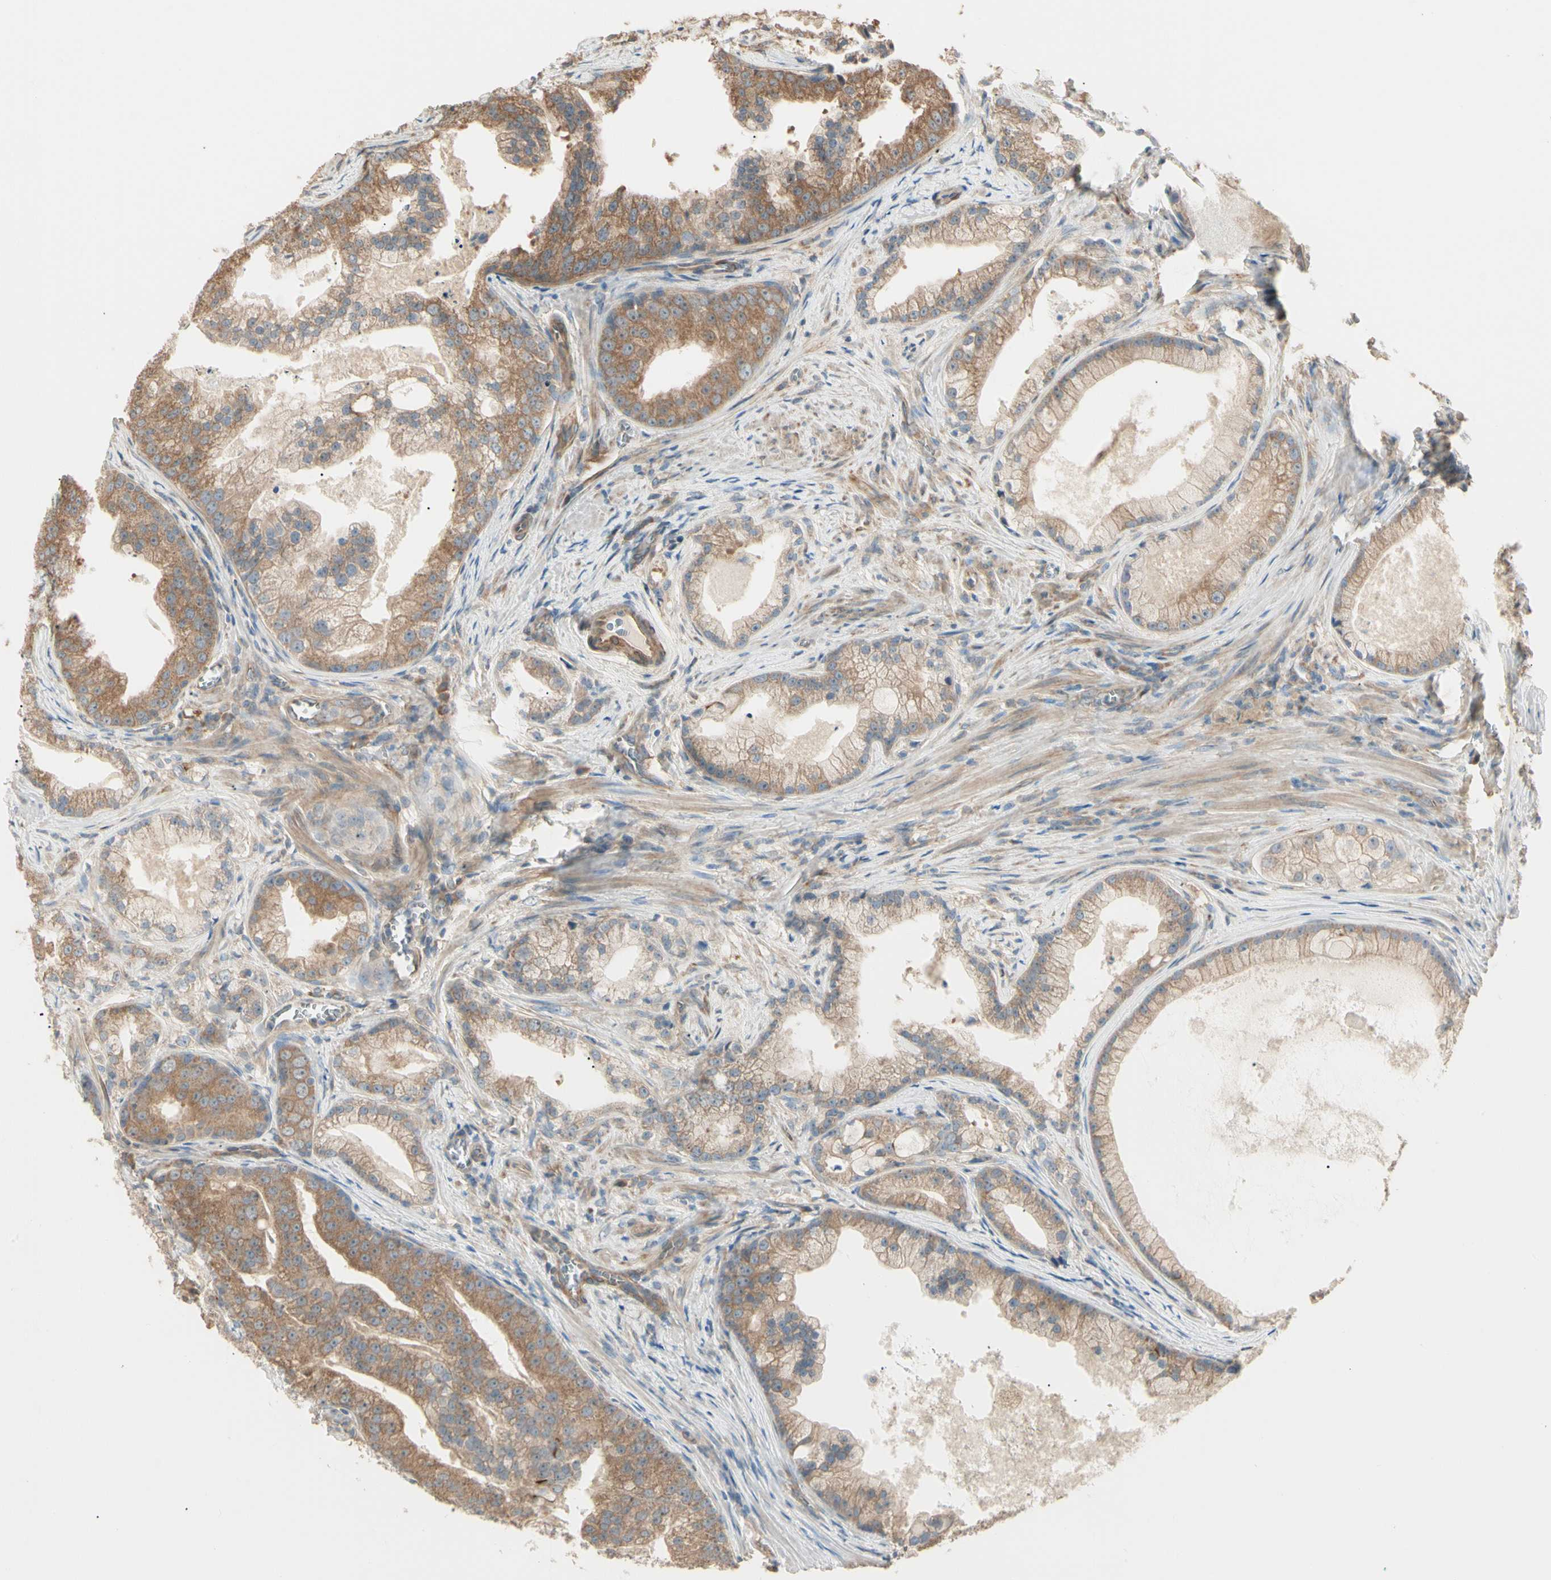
{"staining": {"intensity": "moderate", "quantity": ">75%", "location": "cytoplasmic/membranous"}, "tissue": "prostate cancer", "cell_type": "Tumor cells", "image_type": "cancer", "snomed": [{"axis": "morphology", "description": "Adenocarcinoma, Low grade"}, {"axis": "topography", "description": "Prostate"}], "caption": "A brown stain shows moderate cytoplasmic/membranous staining of a protein in human prostate adenocarcinoma (low-grade) tumor cells.", "gene": "IRAG1", "patient": {"sex": "male", "age": 59}}